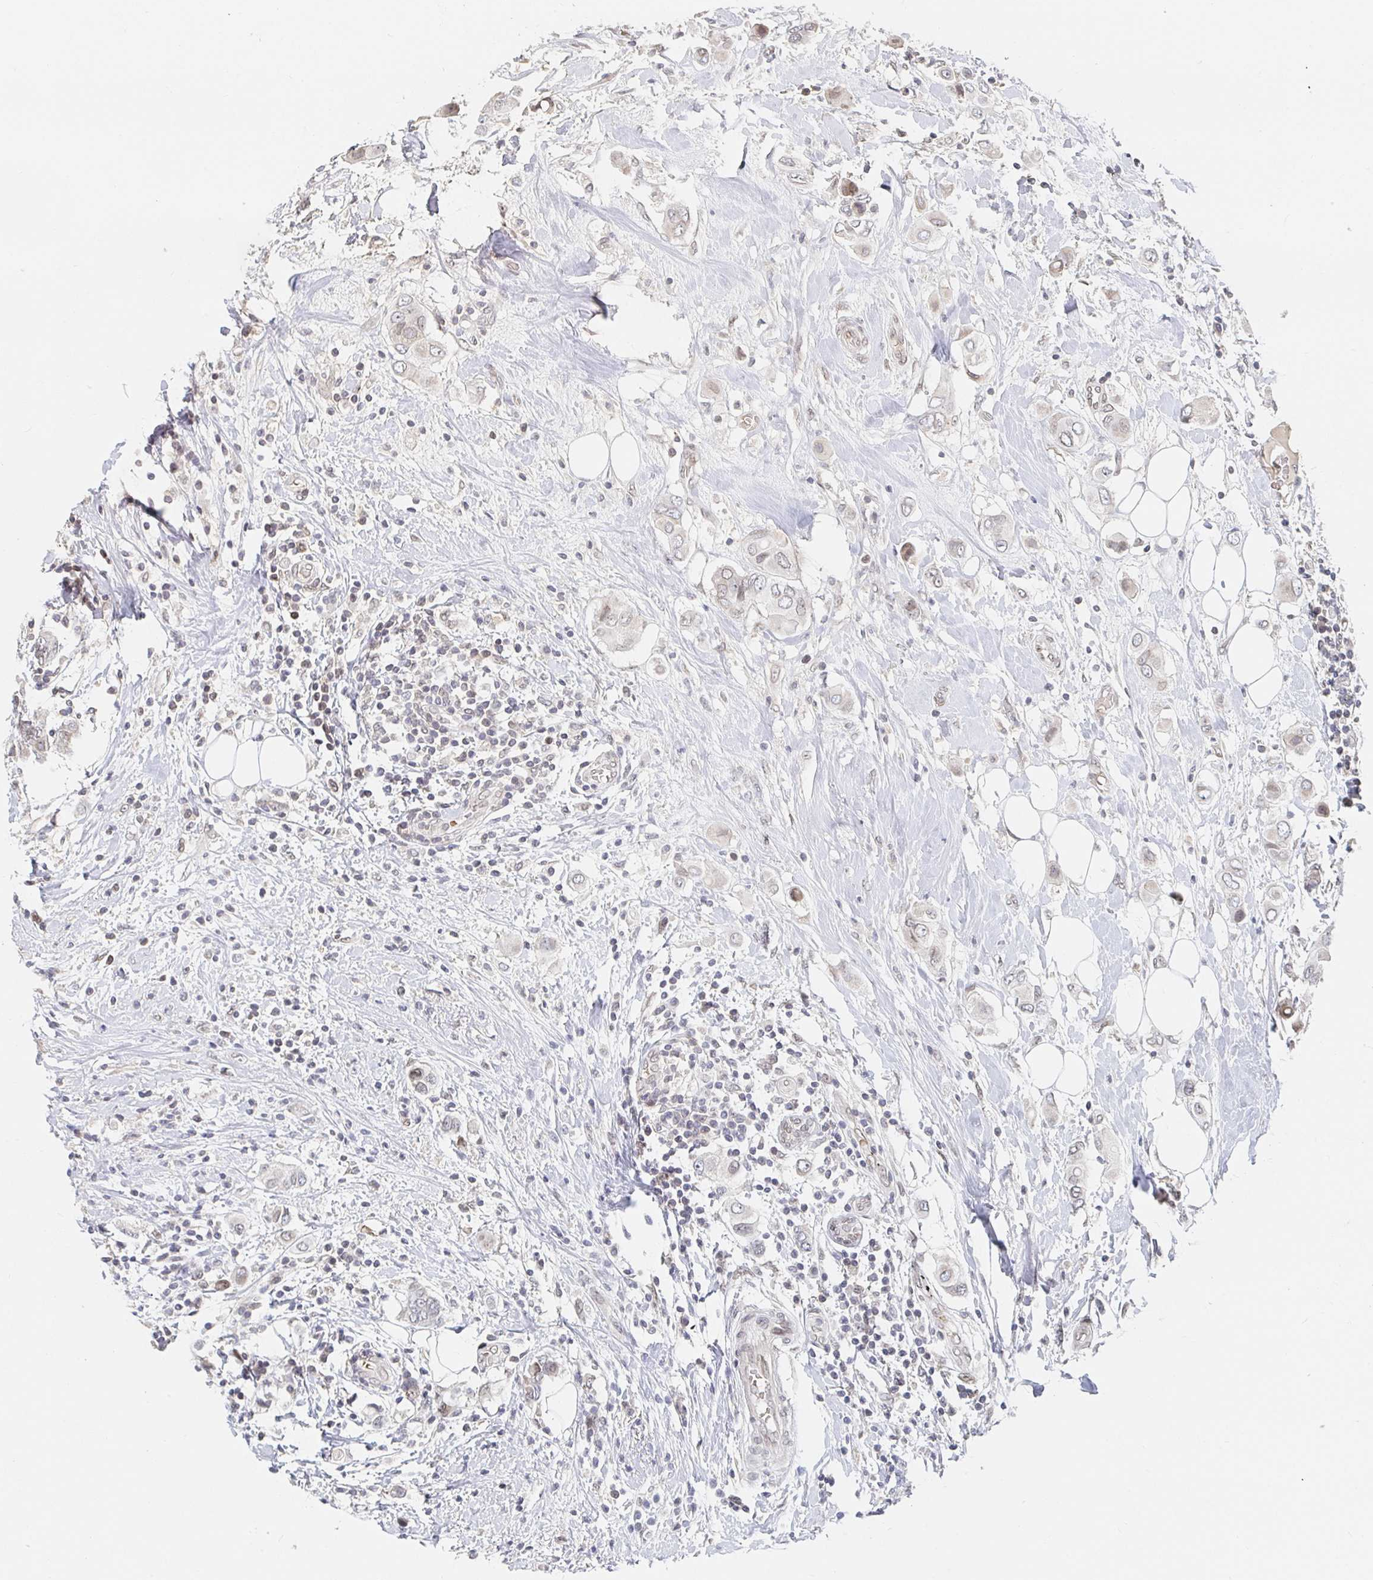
{"staining": {"intensity": "negative", "quantity": "none", "location": "none"}, "tissue": "breast cancer", "cell_type": "Tumor cells", "image_type": "cancer", "snomed": [{"axis": "morphology", "description": "Lobular carcinoma"}, {"axis": "topography", "description": "Breast"}], "caption": "This image is of lobular carcinoma (breast) stained with immunohistochemistry to label a protein in brown with the nuclei are counter-stained blue. There is no staining in tumor cells.", "gene": "CHD2", "patient": {"sex": "female", "age": 51}}